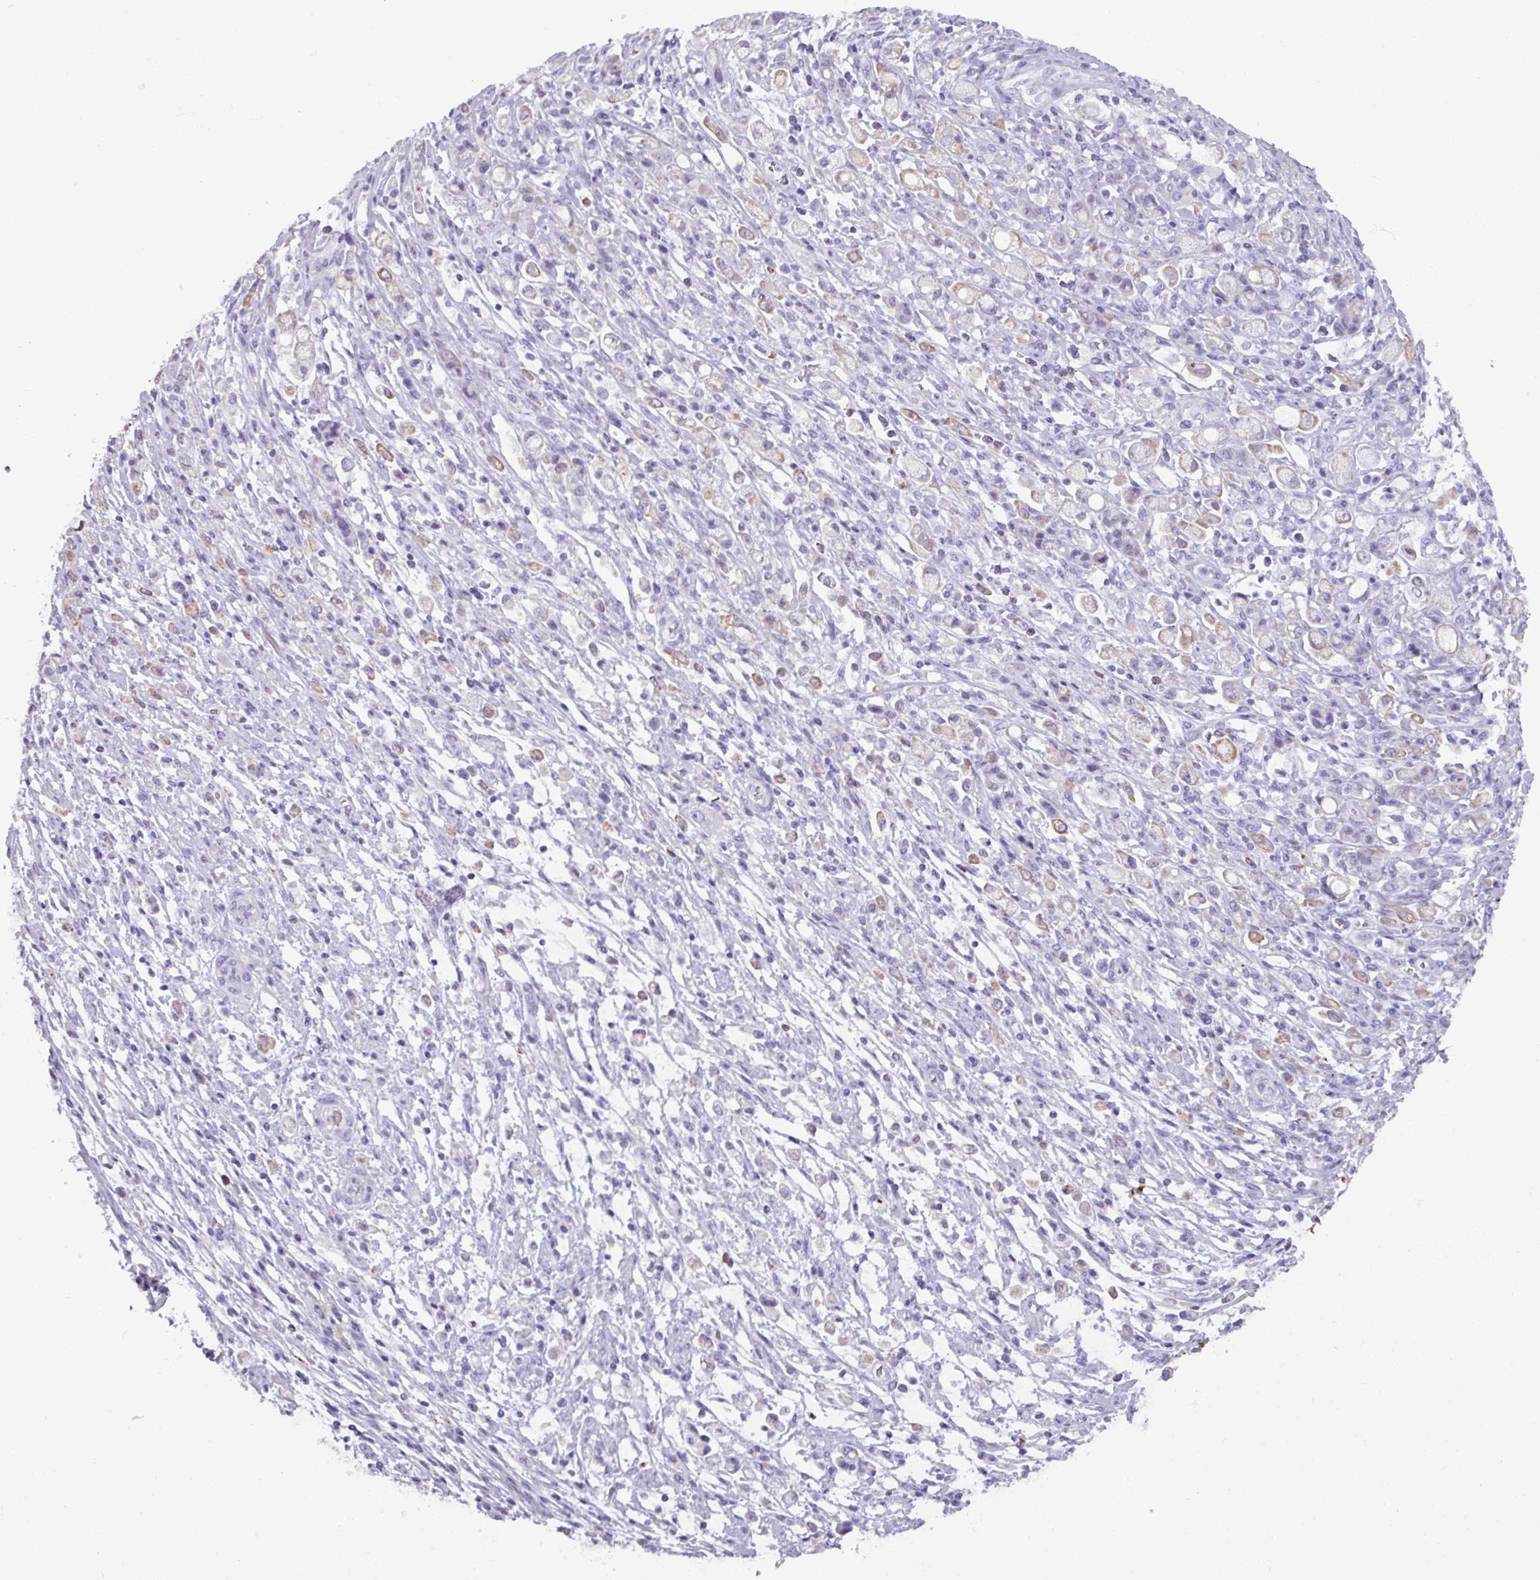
{"staining": {"intensity": "weak", "quantity": "<25%", "location": "cytoplasmic/membranous"}, "tissue": "stomach cancer", "cell_type": "Tumor cells", "image_type": "cancer", "snomed": [{"axis": "morphology", "description": "Adenocarcinoma, NOS"}, {"axis": "topography", "description": "Stomach"}], "caption": "DAB (3,3'-diaminobenzidine) immunohistochemical staining of adenocarcinoma (stomach) shows no significant staining in tumor cells.", "gene": "SPESP1", "patient": {"sex": "female", "age": 60}}